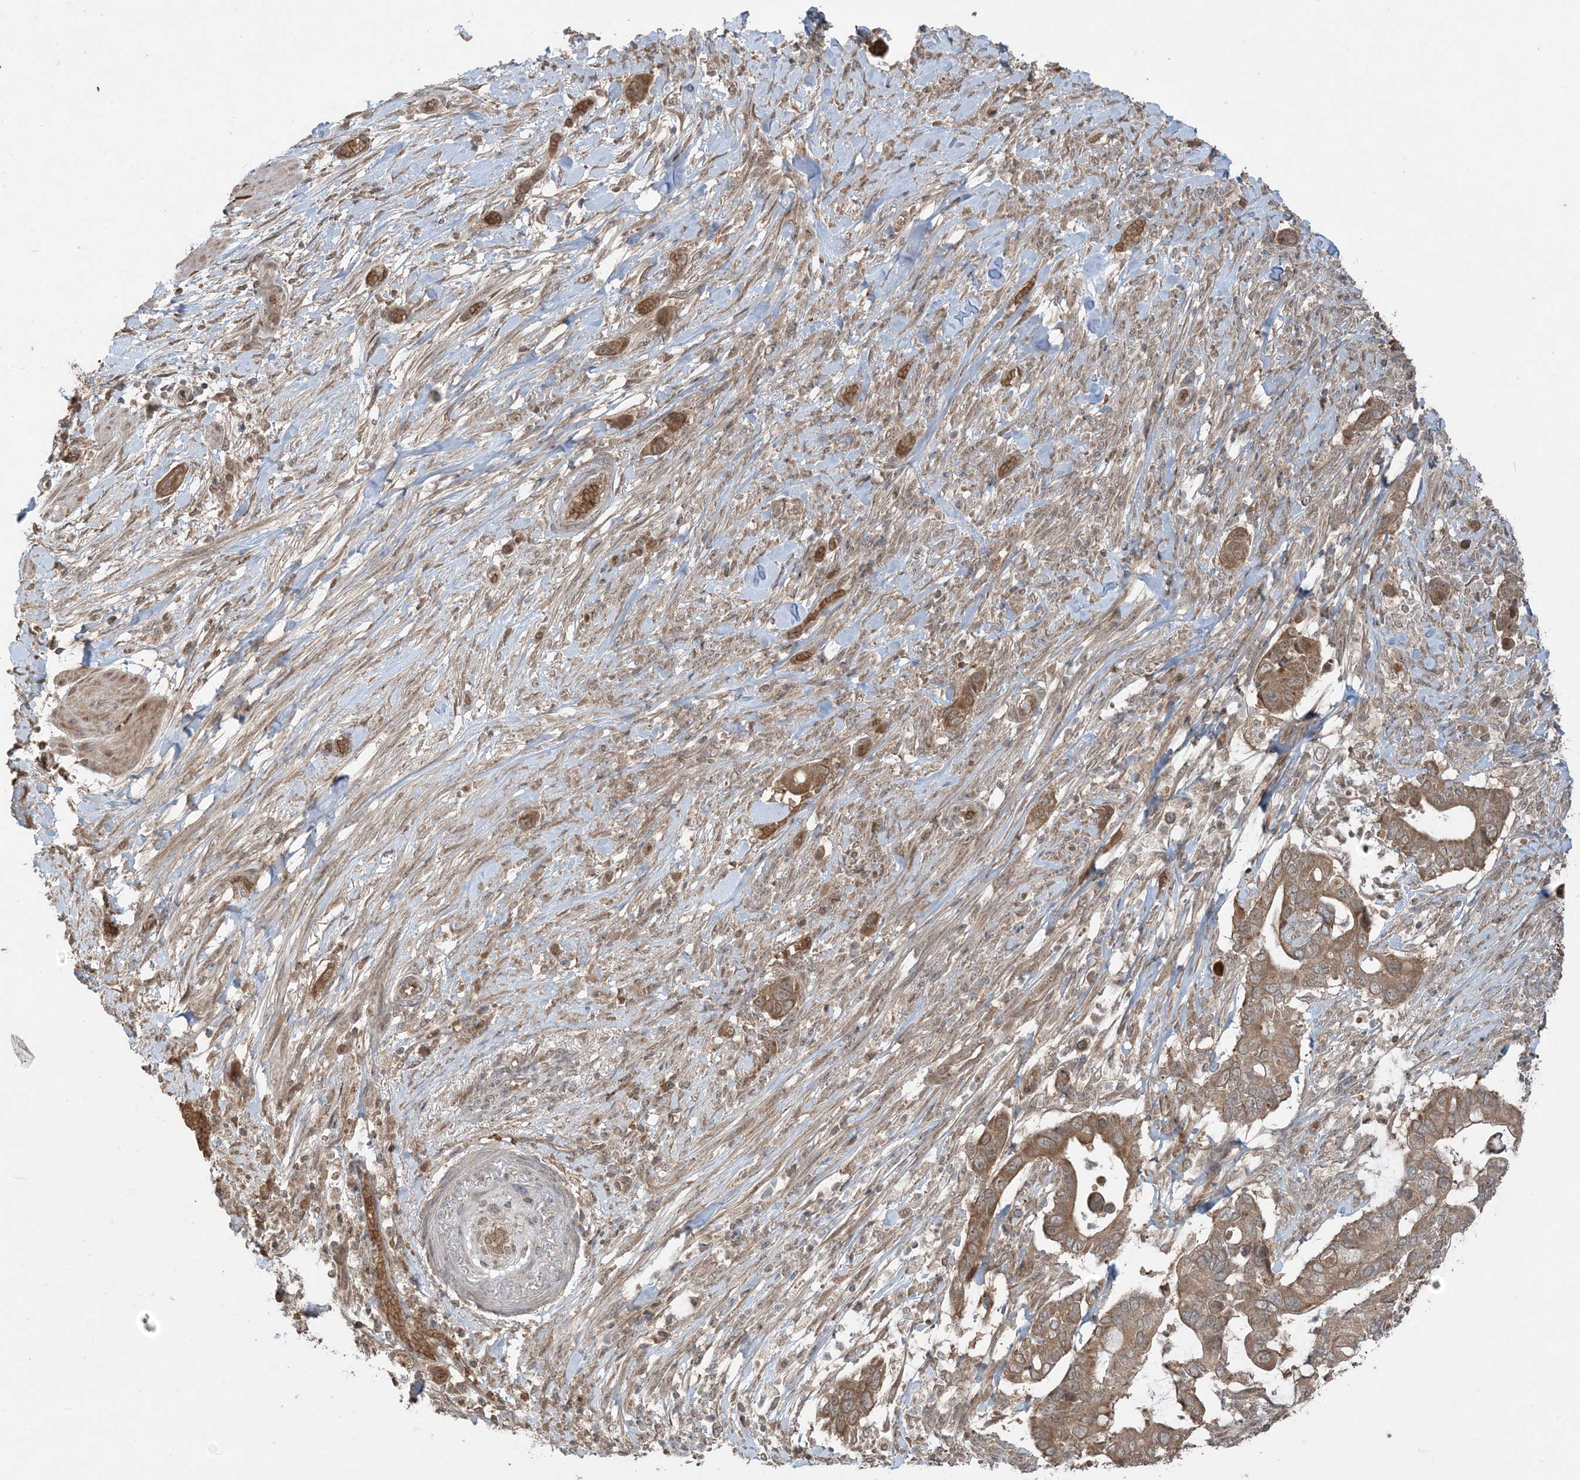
{"staining": {"intensity": "moderate", "quantity": ">75%", "location": "cytoplasmic/membranous"}, "tissue": "pancreatic cancer", "cell_type": "Tumor cells", "image_type": "cancer", "snomed": [{"axis": "morphology", "description": "Adenocarcinoma, NOS"}, {"axis": "topography", "description": "Pancreas"}], "caption": "Brown immunohistochemical staining in pancreatic cancer displays moderate cytoplasmic/membranous positivity in approximately >75% of tumor cells. (DAB (3,3'-diaminobenzidine) IHC with brightfield microscopy, high magnification).", "gene": "PUSL1", "patient": {"sex": "male", "age": 68}}